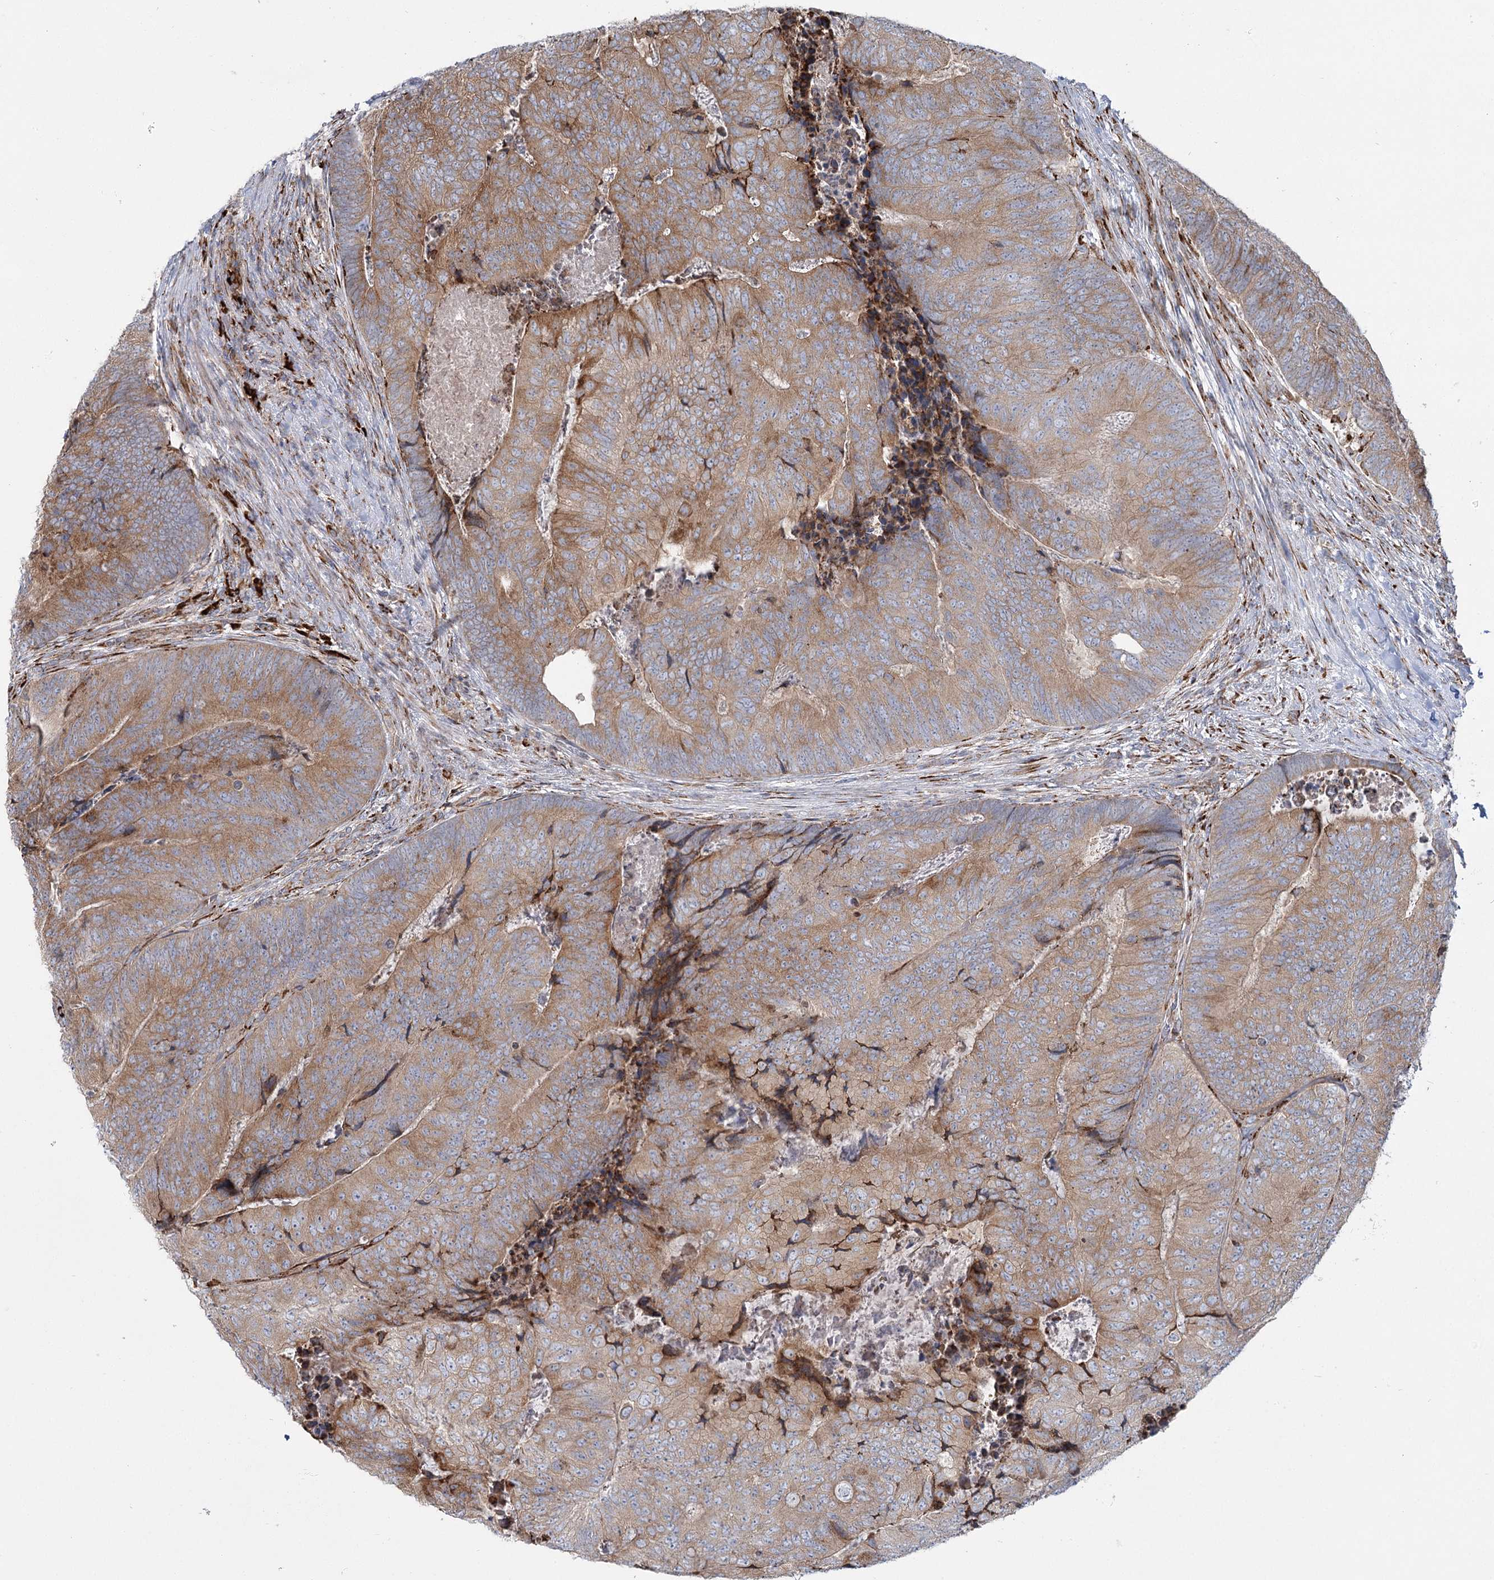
{"staining": {"intensity": "moderate", "quantity": ">75%", "location": "cytoplasmic/membranous"}, "tissue": "colorectal cancer", "cell_type": "Tumor cells", "image_type": "cancer", "snomed": [{"axis": "morphology", "description": "Adenocarcinoma, NOS"}, {"axis": "topography", "description": "Colon"}], "caption": "Immunohistochemical staining of adenocarcinoma (colorectal) demonstrates medium levels of moderate cytoplasmic/membranous positivity in about >75% of tumor cells. (DAB (3,3'-diaminobenzidine) = brown stain, brightfield microscopy at high magnification).", "gene": "POGLUT1", "patient": {"sex": "female", "age": 67}}